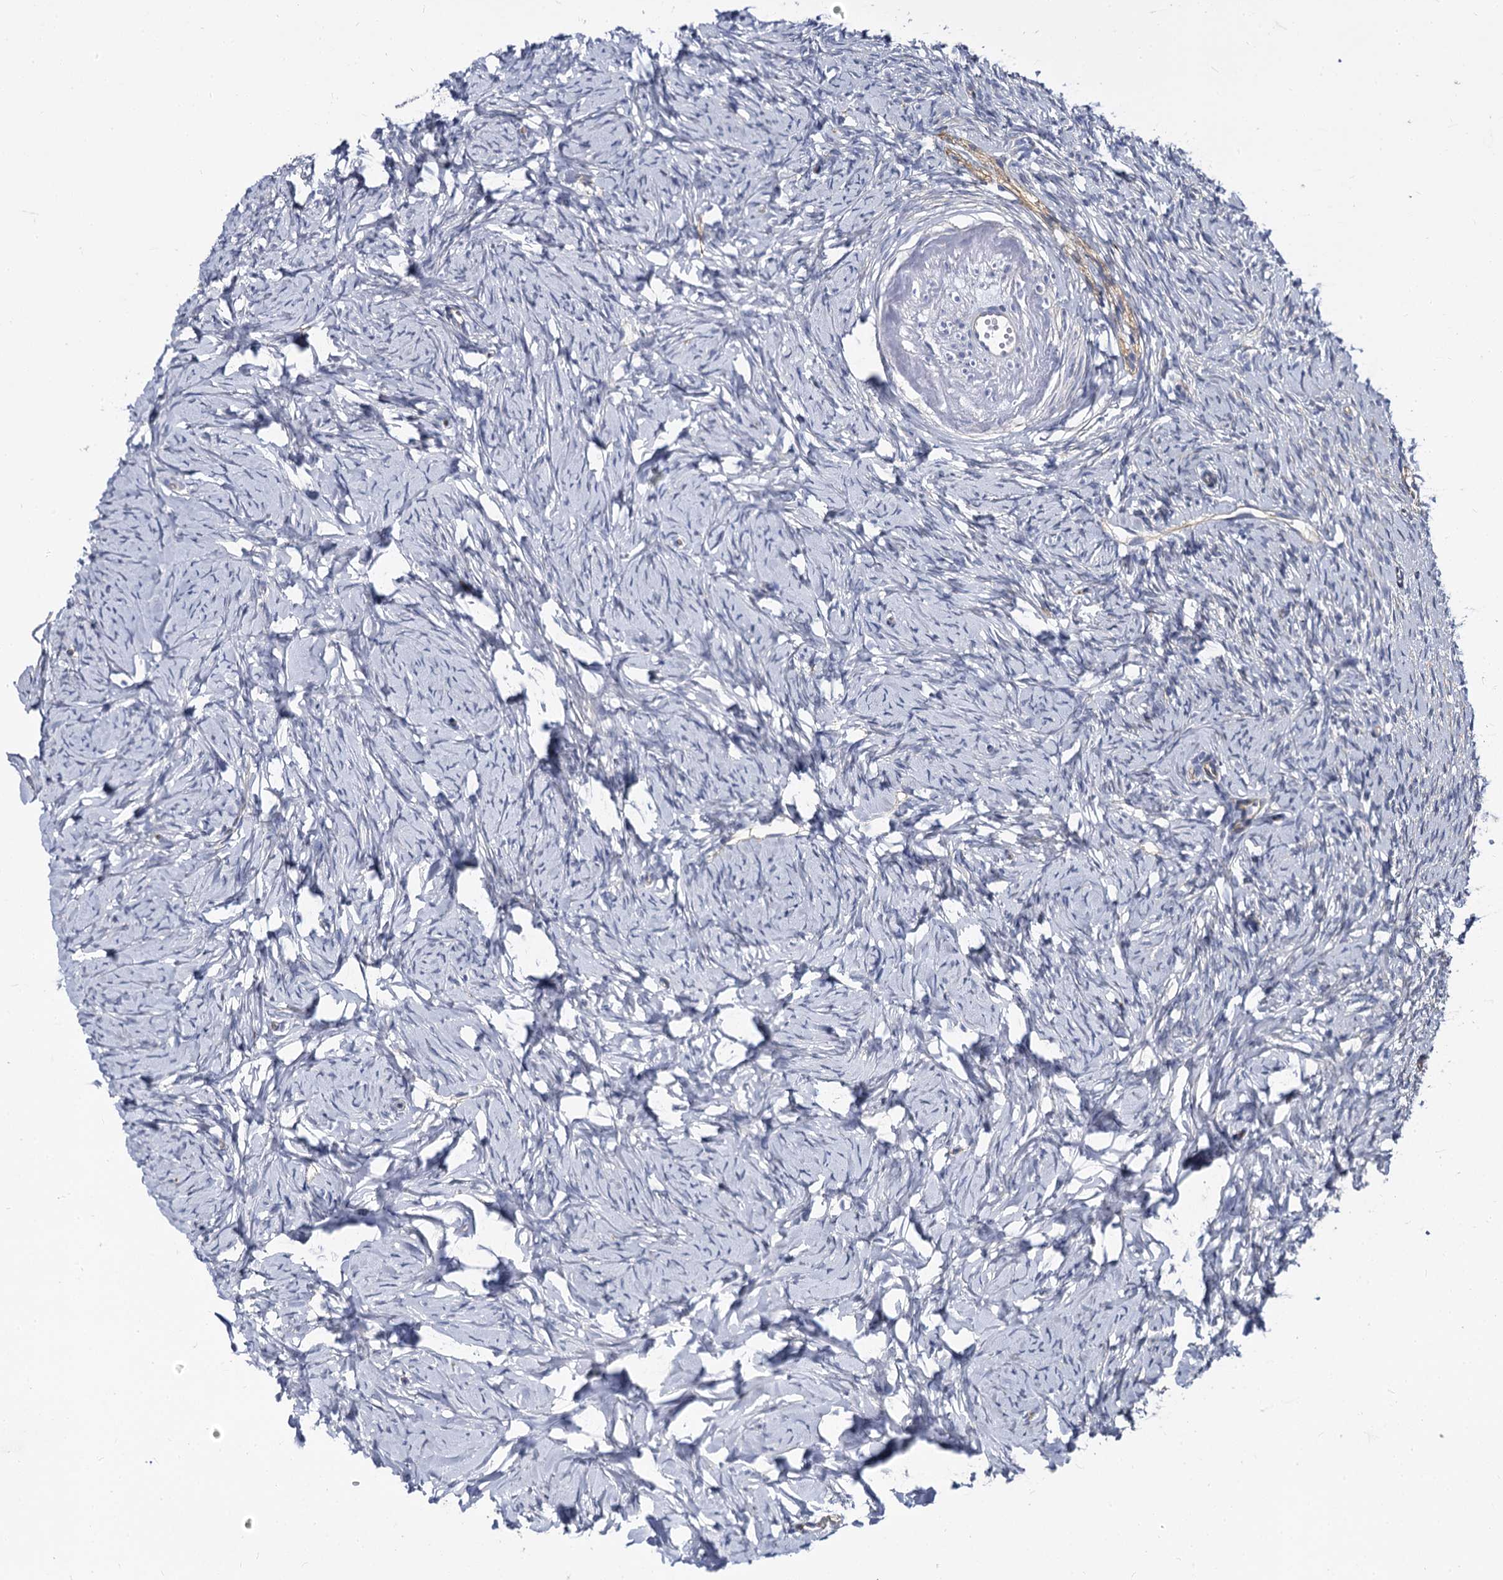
{"staining": {"intensity": "negative", "quantity": "none", "location": "none"}, "tissue": "ovary", "cell_type": "Ovarian stroma cells", "image_type": "normal", "snomed": [{"axis": "morphology", "description": "Normal tissue, NOS"}, {"axis": "topography", "description": "Ovary"}], "caption": "Immunohistochemistry of unremarkable ovary reveals no positivity in ovarian stroma cells. (Stains: DAB (3,3'-diaminobenzidine) immunohistochemistry (IHC) with hematoxylin counter stain, Microscopy: brightfield microscopy at high magnification).", "gene": "CBFB", "patient": {"sex": "female", "age": 51}}